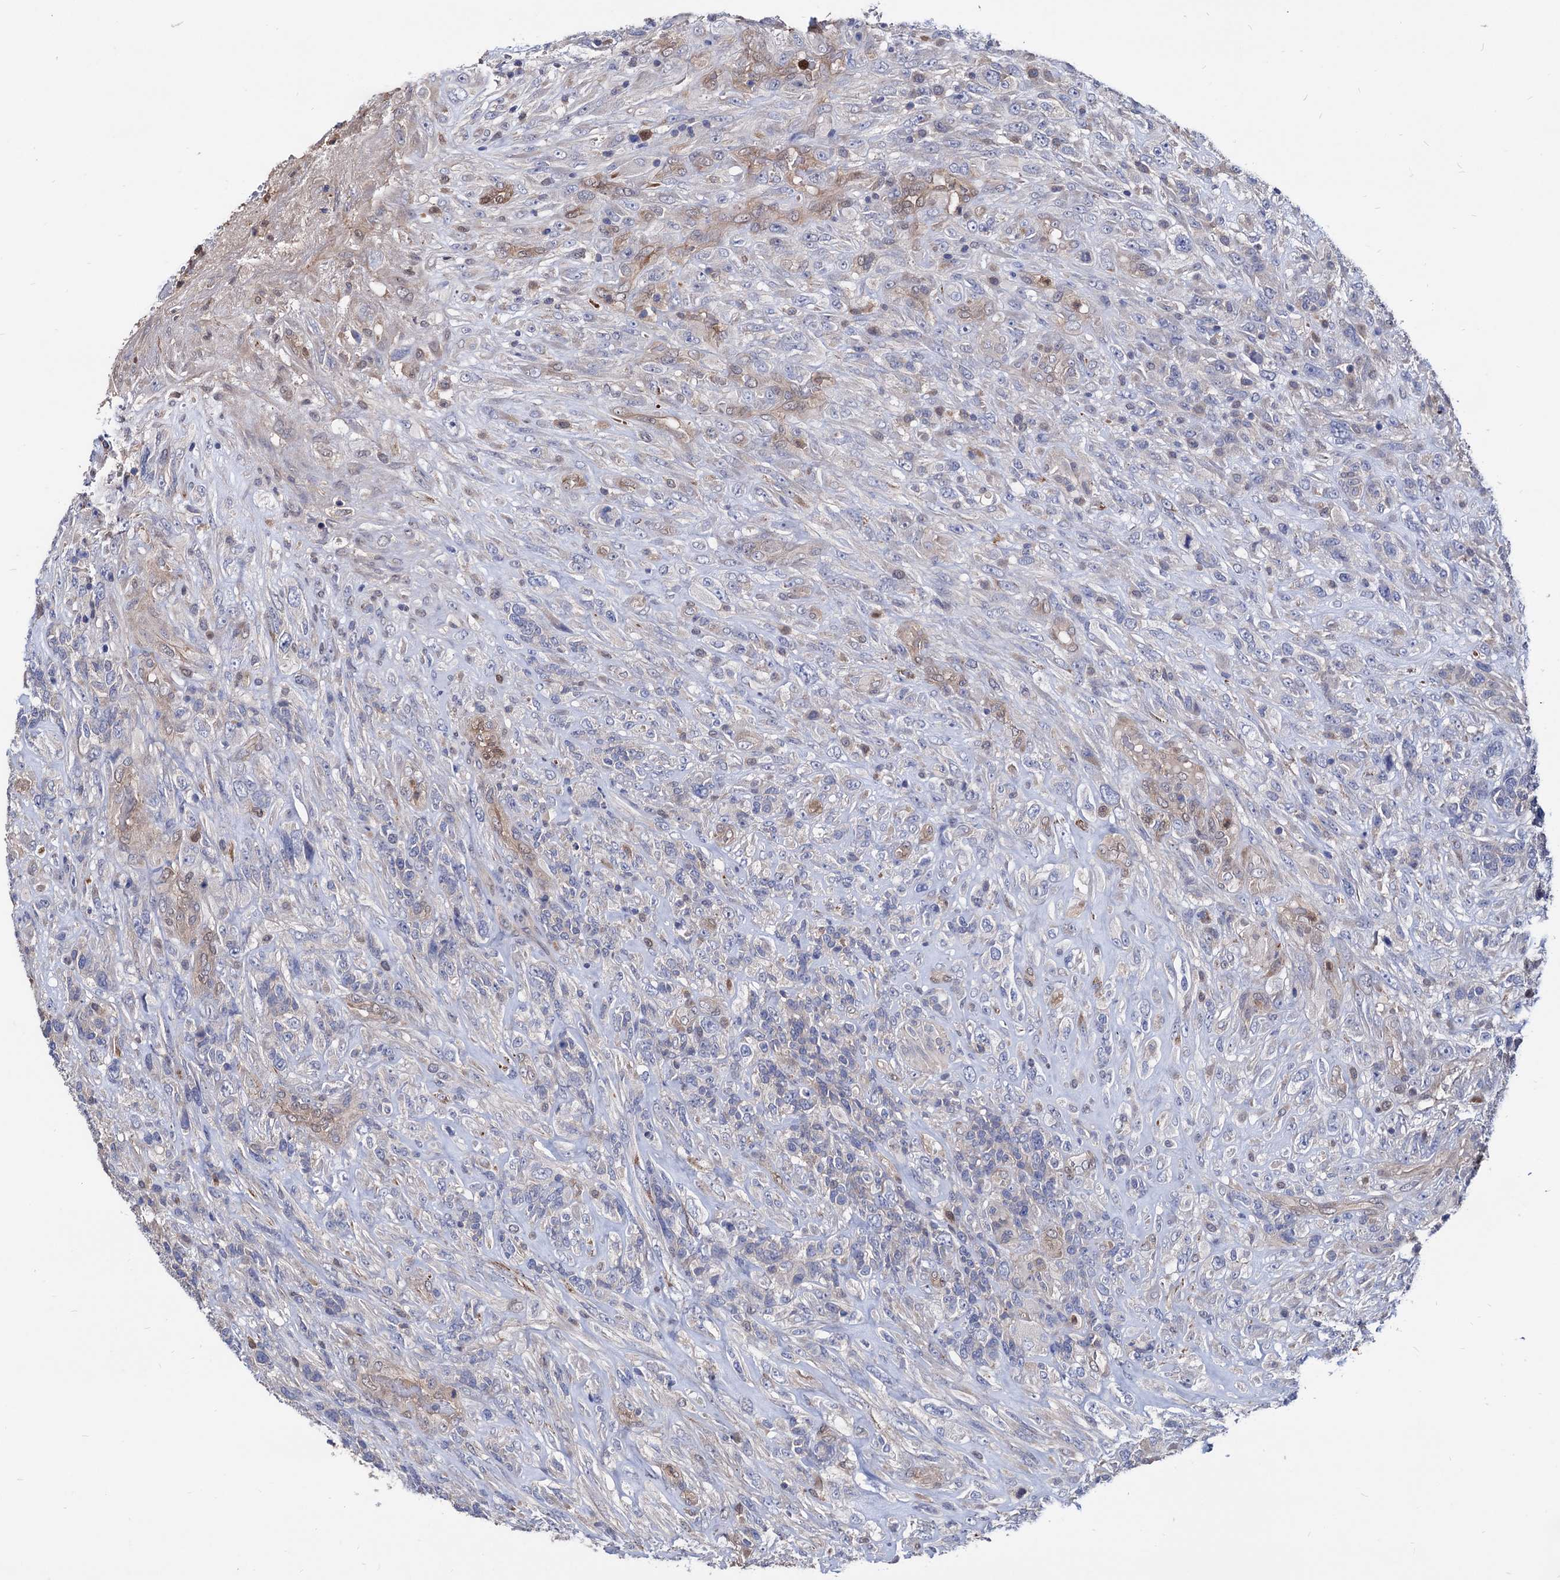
{"staining": {"intensity": "negative", "quantity": "none", "location": "none"}, "tissue": "glioma", "cell_type": "Tumor cells", "image_type": "cancer", "snomed": [{"axis": "morphology", "description": "Glioma, malignant, High grade"}, {"axis": "topography", "description": "Brain"}], "caption": "This is an immunohistochemistry (IHC) photomicrograph of human glioma. There is no positivity in tumor cells.", "gene": "CPPED1", "patient": {"sex": "male", "age": 61}}